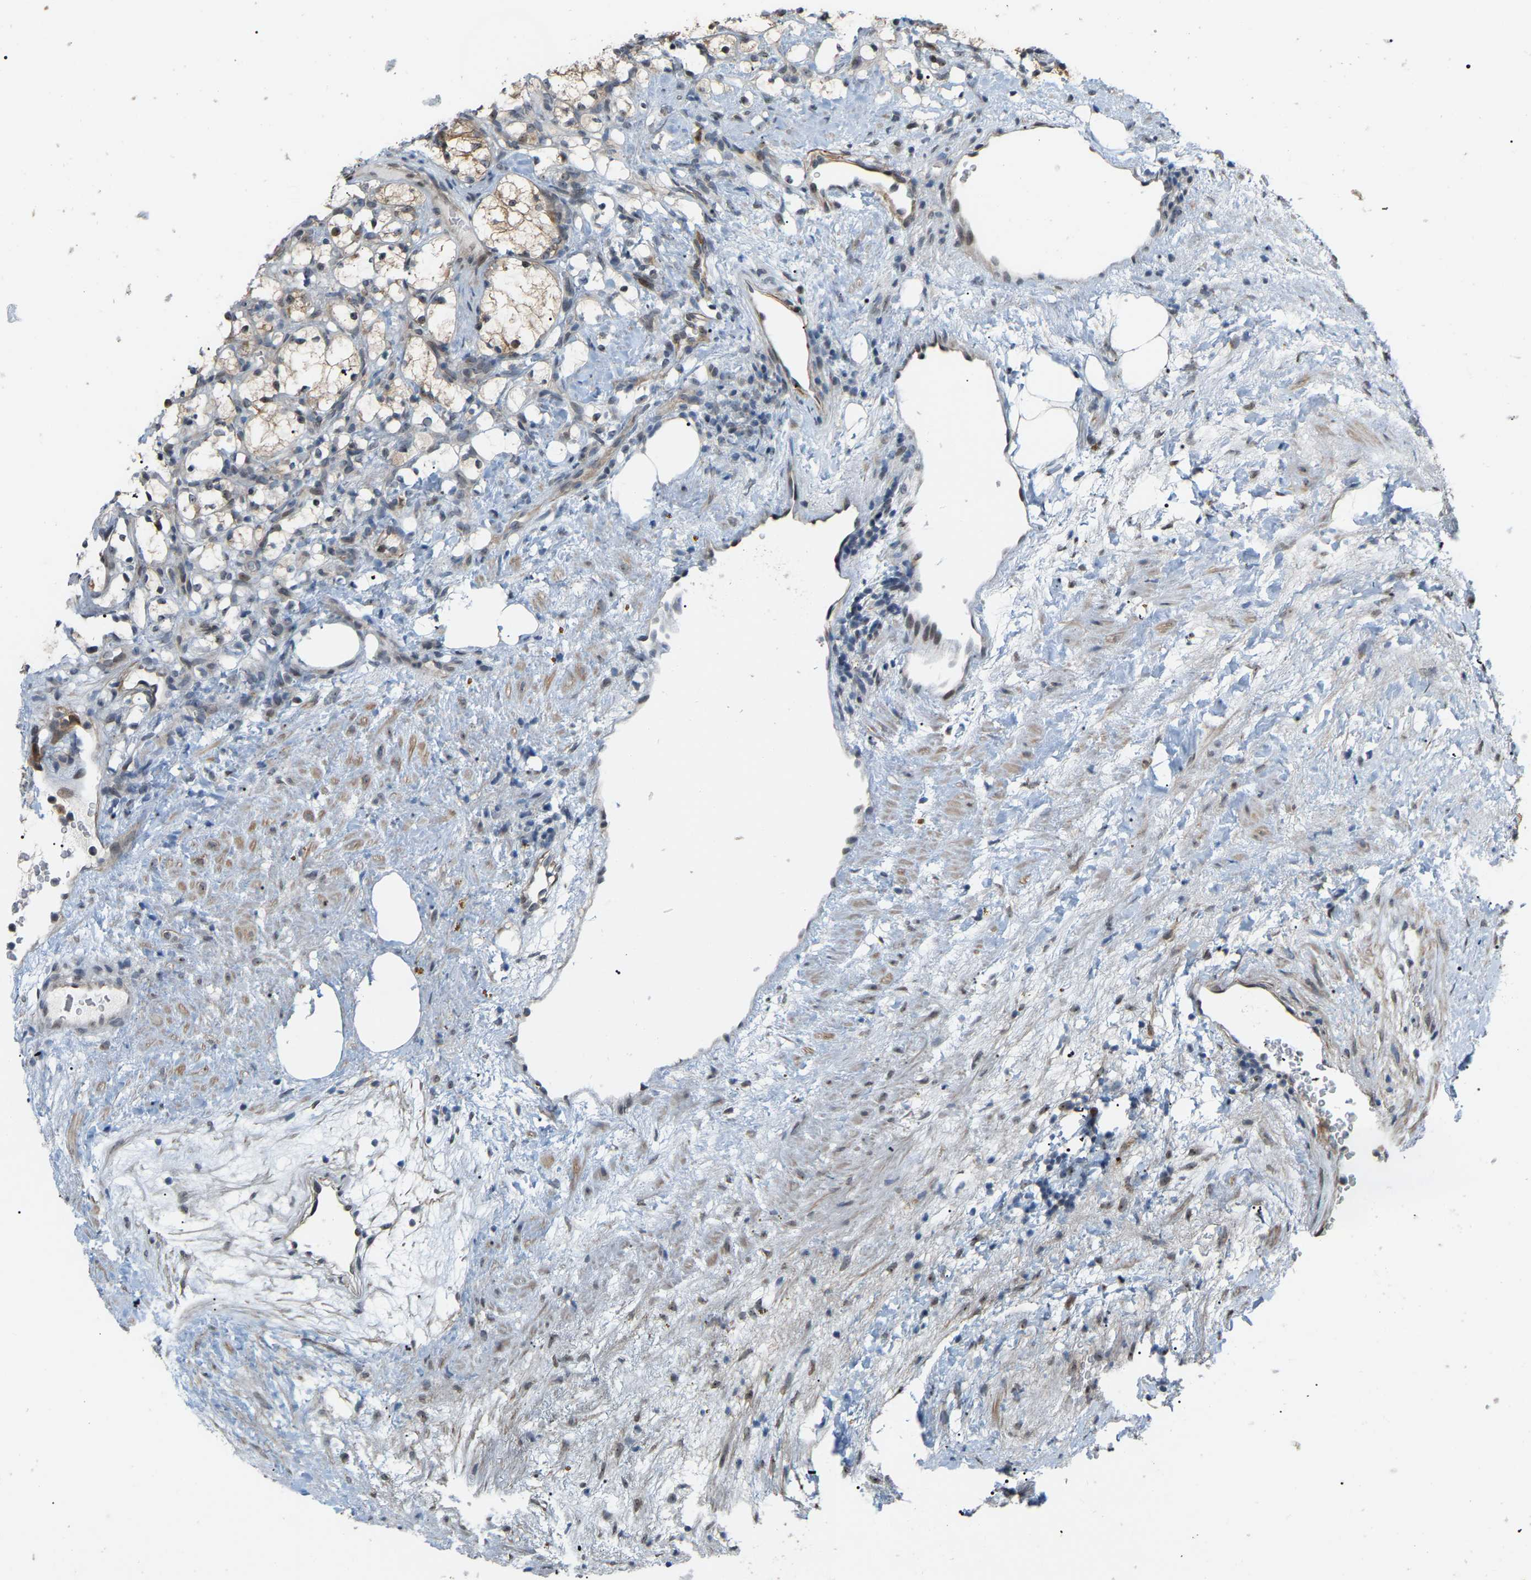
{"staining": {"intensity": "weak", "quantity": ">75%", "location": "cytoplasmic/membranous,nuclear"}, "tissue": "renal cancer", "cell_type": "Tumor cells", "image_type": "cancer", "snomed": [{"axis": "morphology", "description": "Adenocarcinoma, NOS"}, {"axis": "topography", "description": "Kidney"}], "caption": "A histopathology image of renal cancer stained for a protein demonstrates weak cytoplasmic/membranous and nuclear brown staining in tumor cells.", "gene": "CROT", "patient": {"sex": "female", "age": 69}}